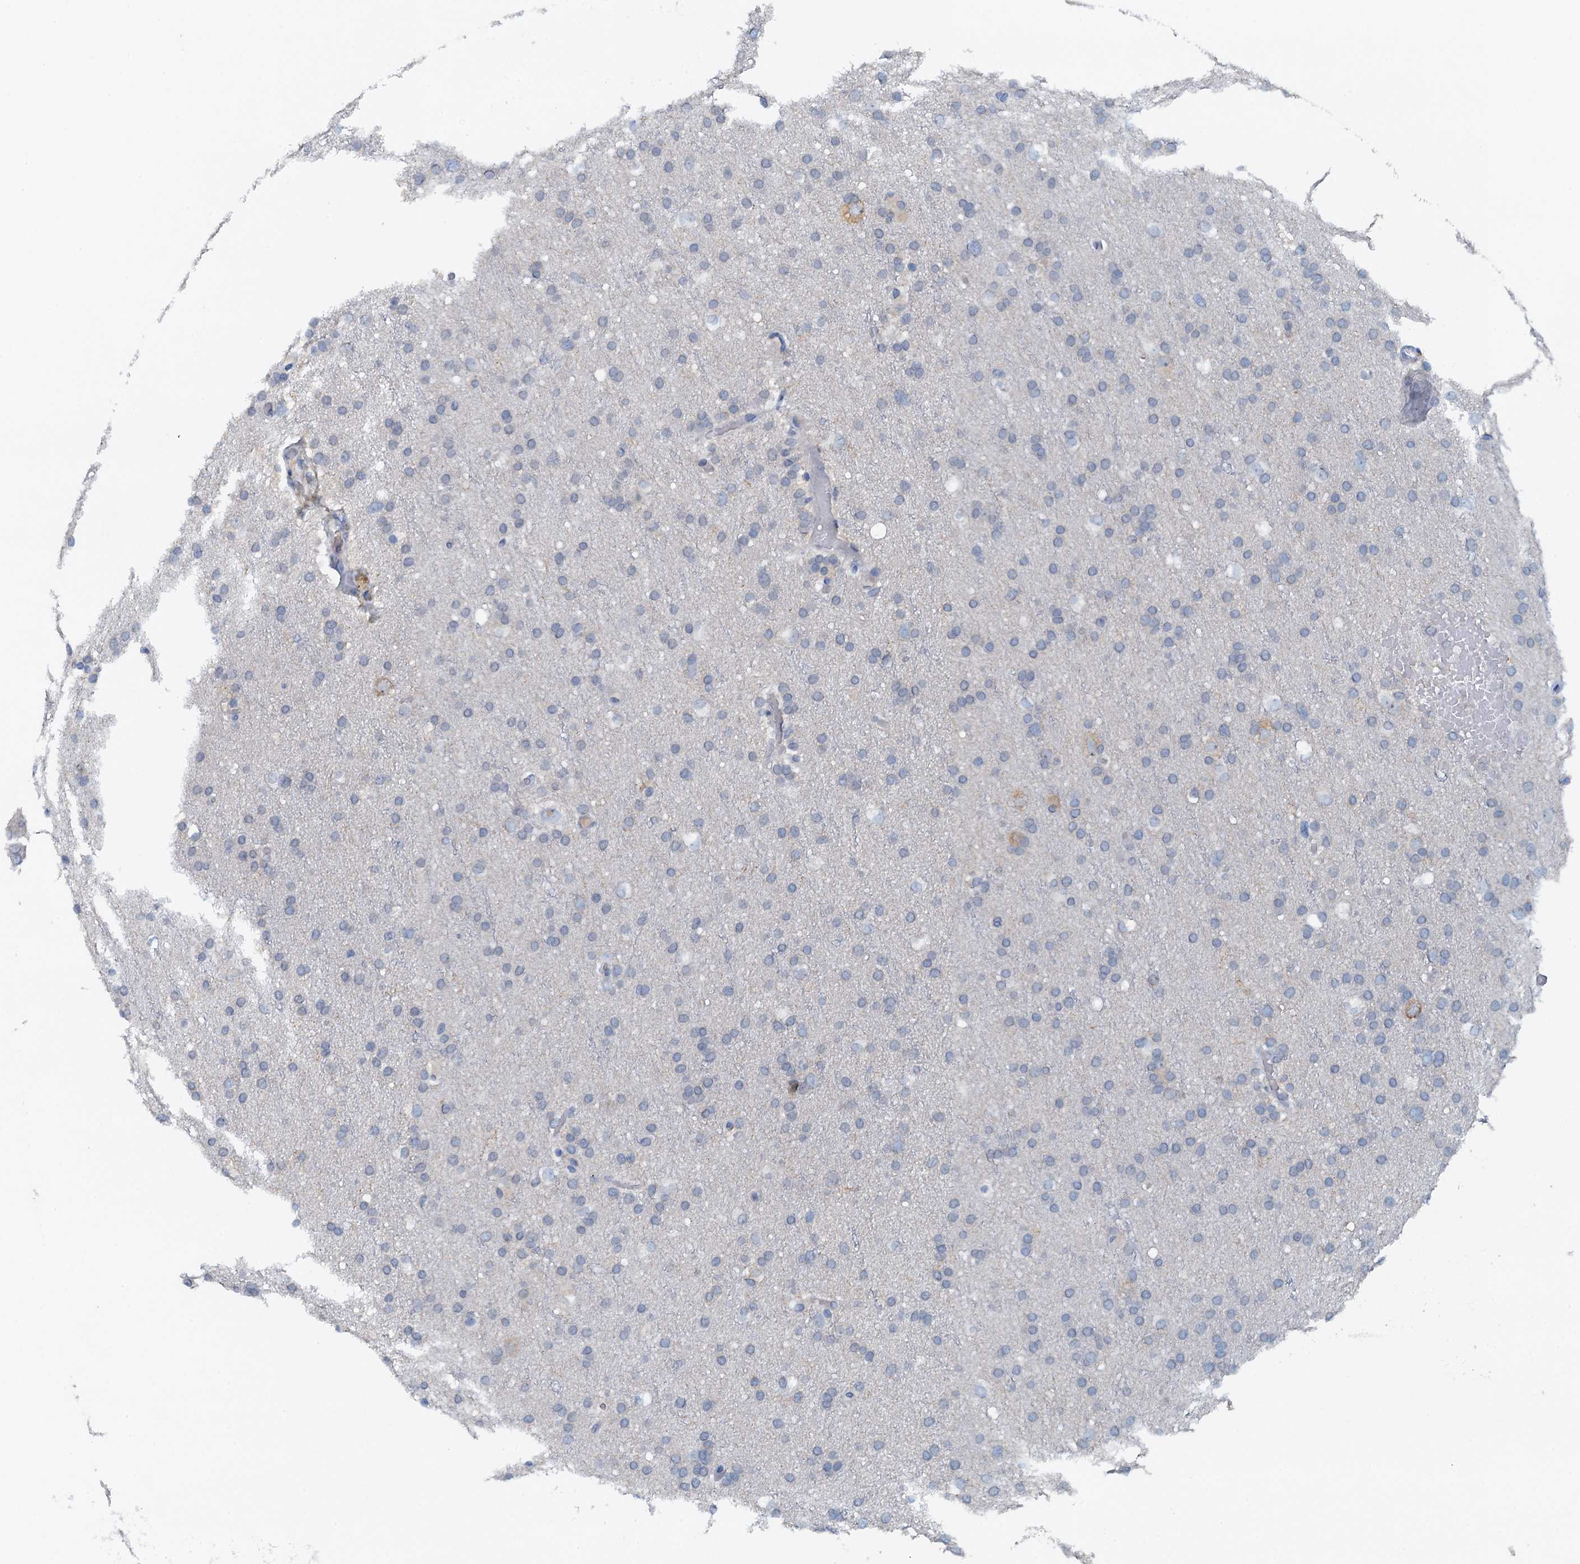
{"staining": {"intensity": "negative", "quantity": "none", "location": "none"}, "tissue": "glioma", "cell_type": "Tumor cells", "image_type": "cancer", "snomed": [{"axis": "morphology", "description": "Glioma, malignant, High grade"}, {"axis": "topography", "description": "Cerebral cortex"}], "caption": "The photomicrograph demonstrates no significant expression in tumor cells of glioma.", "gene": "THAP10", "patient": {"sex": "female", "age": 36}}